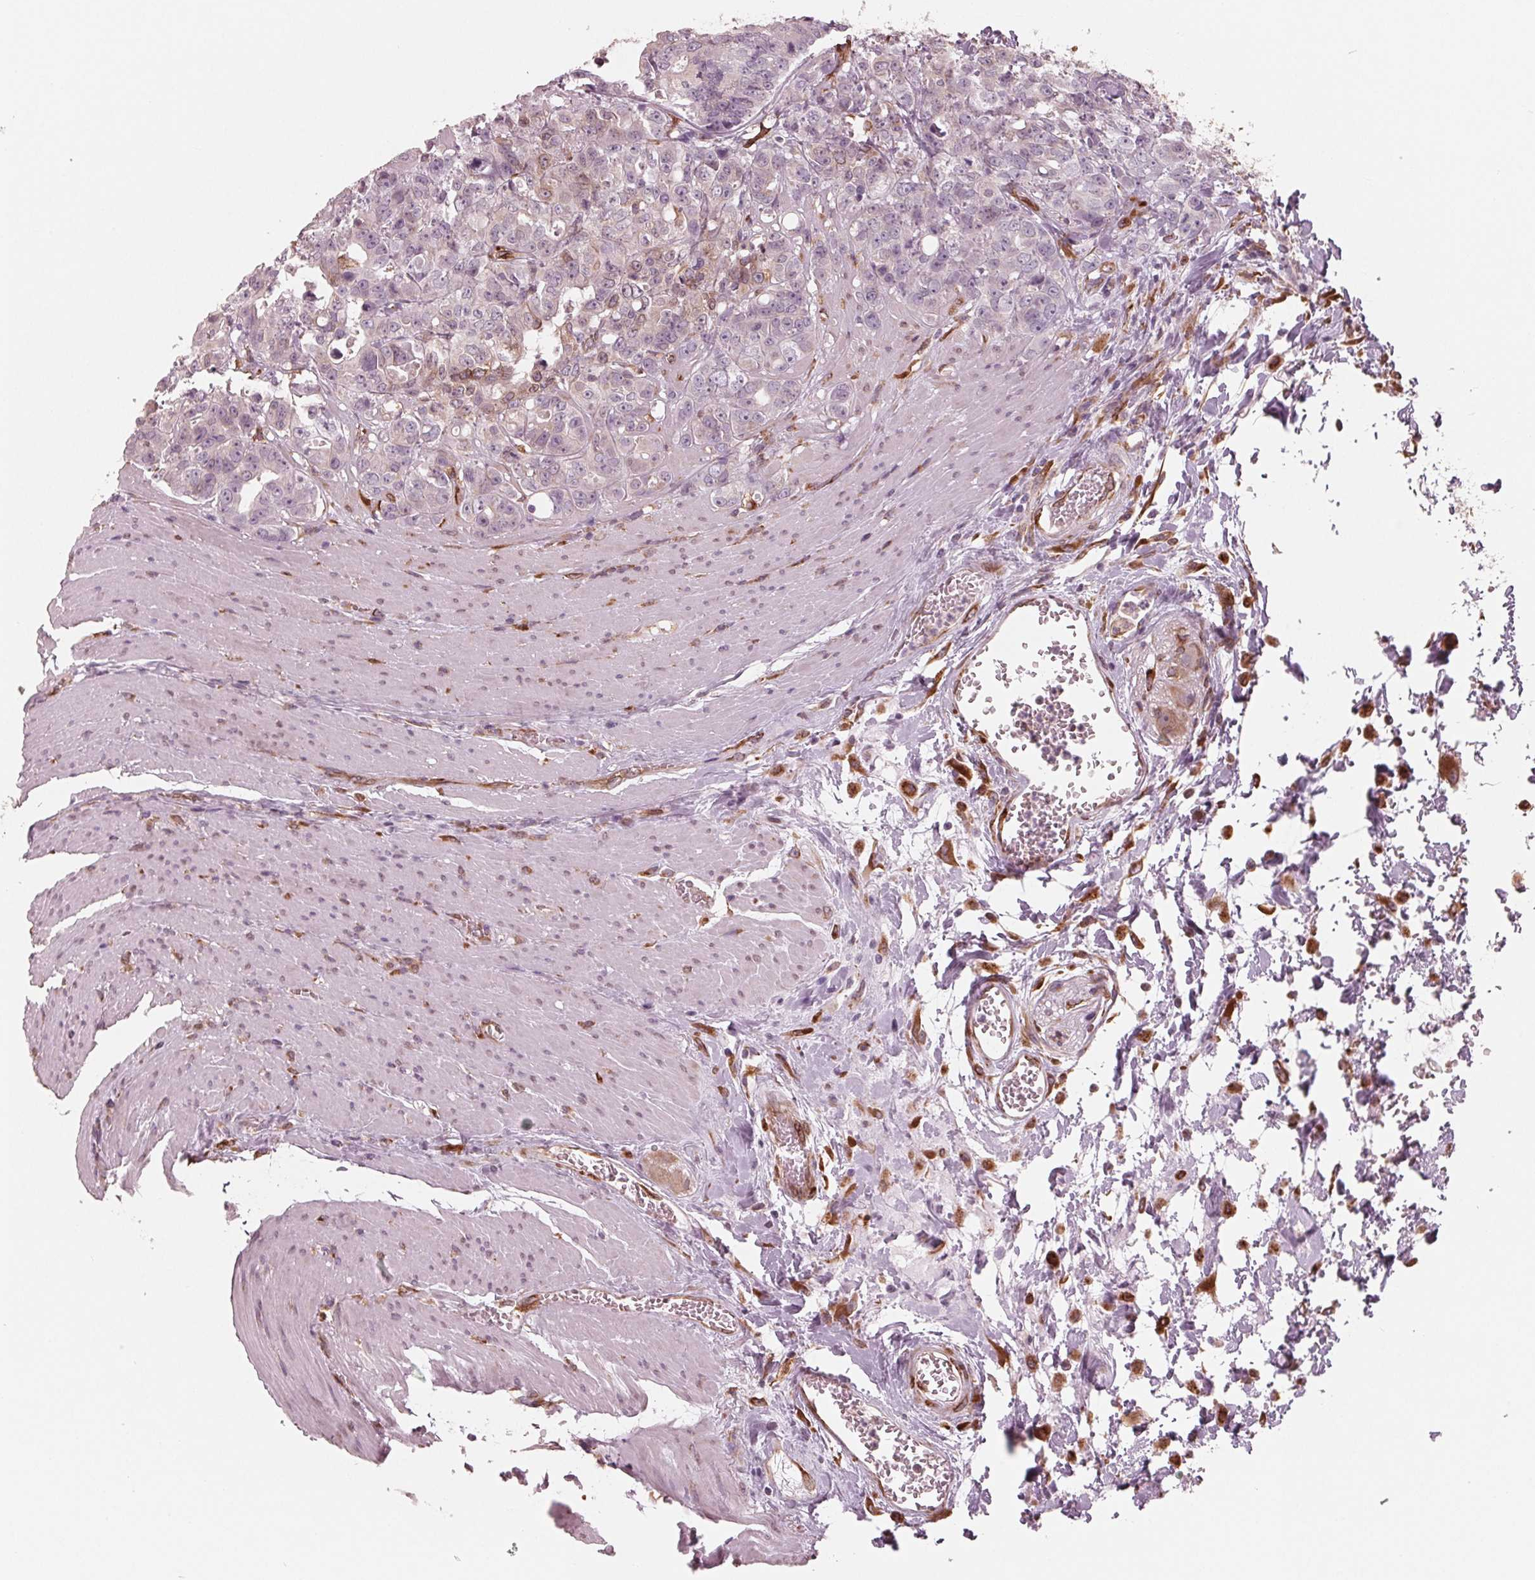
{"staining": {"intensity": "negative", "quantity": "none", "location": "none"}, "tissue": "colorectal cancer", "cell_type": "Tumor cells", "image_type": "cancer", "snomed": [{"axis": "morphology", "description": "Adenocarcinoma, NOS"}, {"axis": "topography", "description": "Rectum"}], "caption": "This is an IHC micrograph of adenocarcinoma (colorectal). There is no expression in tumor cells.", "gene": "IKBIP", "patient": {"sex": "female", "age": 62}}